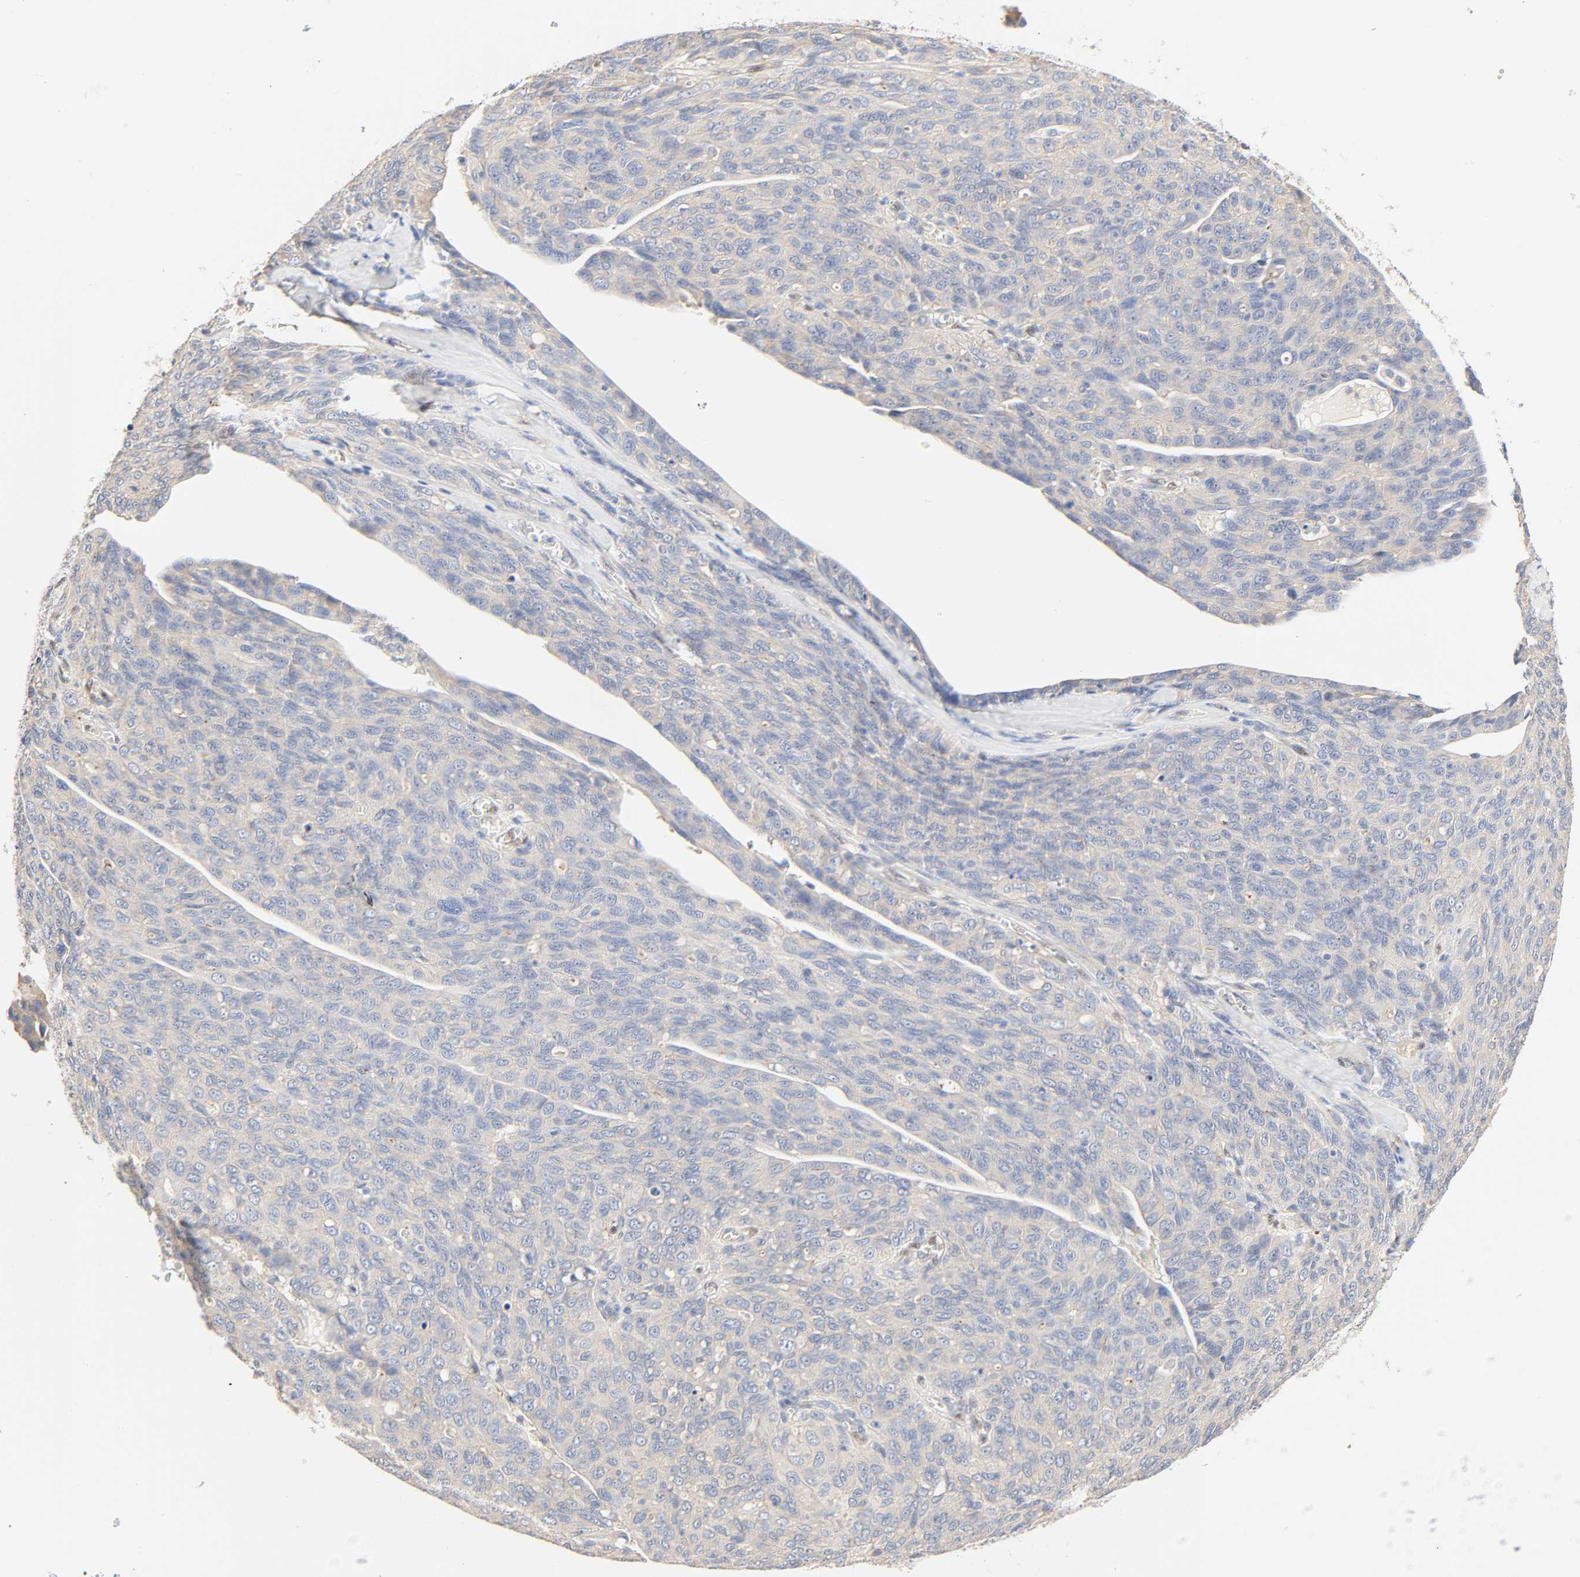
{"staining": {"intensity": "negative", "quantity": "none", "location": "none"}, "tissue": "ovarian cancer", "cell_type": "Tumor cells", "image_type": "cancer", "snomed": [{"axis": "morphology", "description": "Carcinoma, endometroid"}, {"axis": "topography", "description": "Ovary"}], "caption": "This is an IHC micrograph of human ovarian cancer (endometroid carcinoma). There is no staining in tumor cells.", "gene": "BORCS8-MEF2B", "patient": {"sex": "female", "age": 60}}